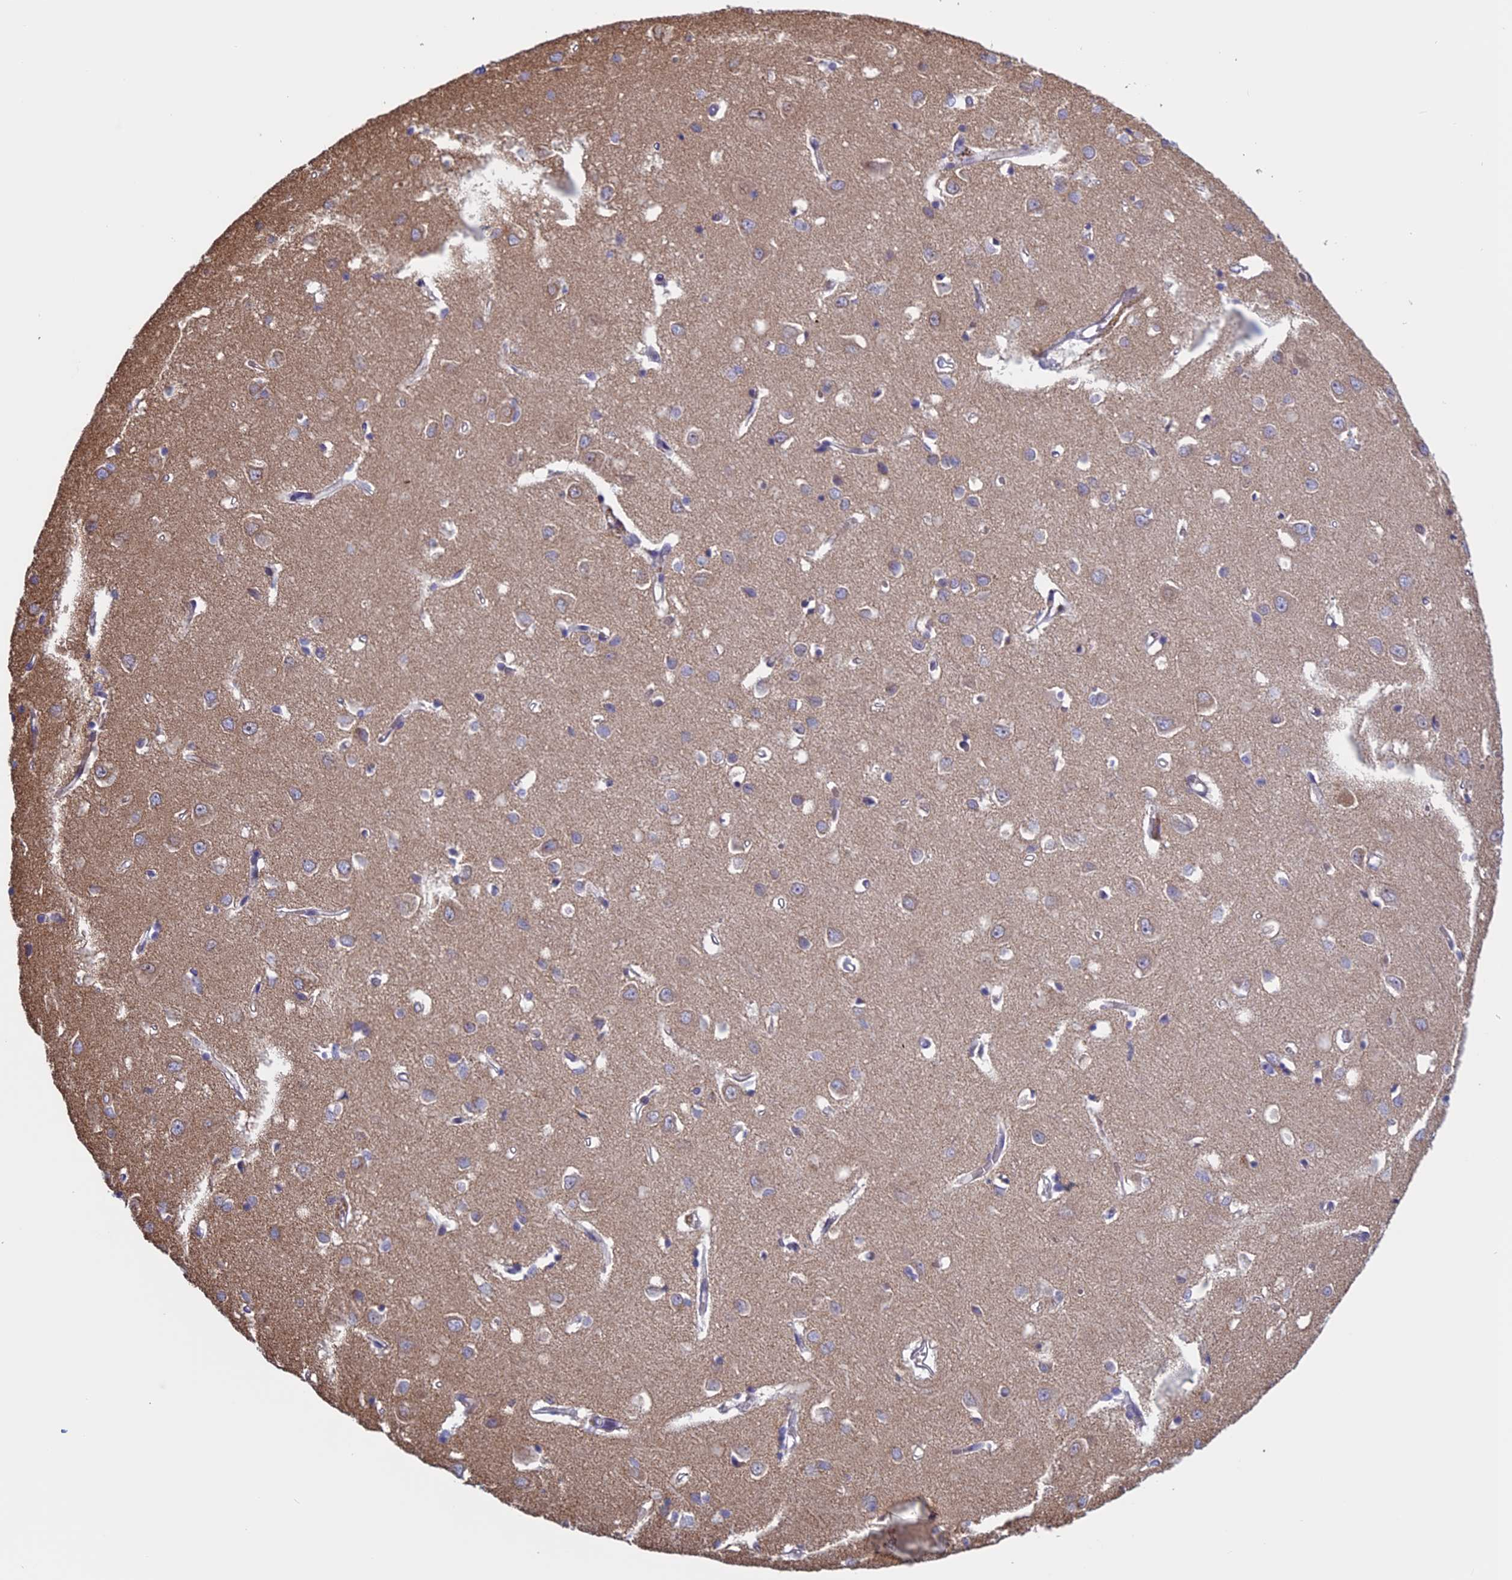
{"staining": {"intensity": "negative", "quantity": "none", "location": "none"}, "tissue": "cerebral cortex", "cell_type": "Endothelial cells", "image_type": "normal", "snomed": [{"axis": "morphology", "description": "Normal tissue, NOS"}, {"axis": "topography", "description": "Cerebral cortex"}], "caption": "IHC of benign cerebral cortex shows no staining in endothelial cells. Brightfield microscopy of immunohistochemistry stained with DAB (brown) and hematoxylin (blue), captured at high magnification.", "gene": "BCL2L10", "patient": {"sex": "female", "age": 64}}